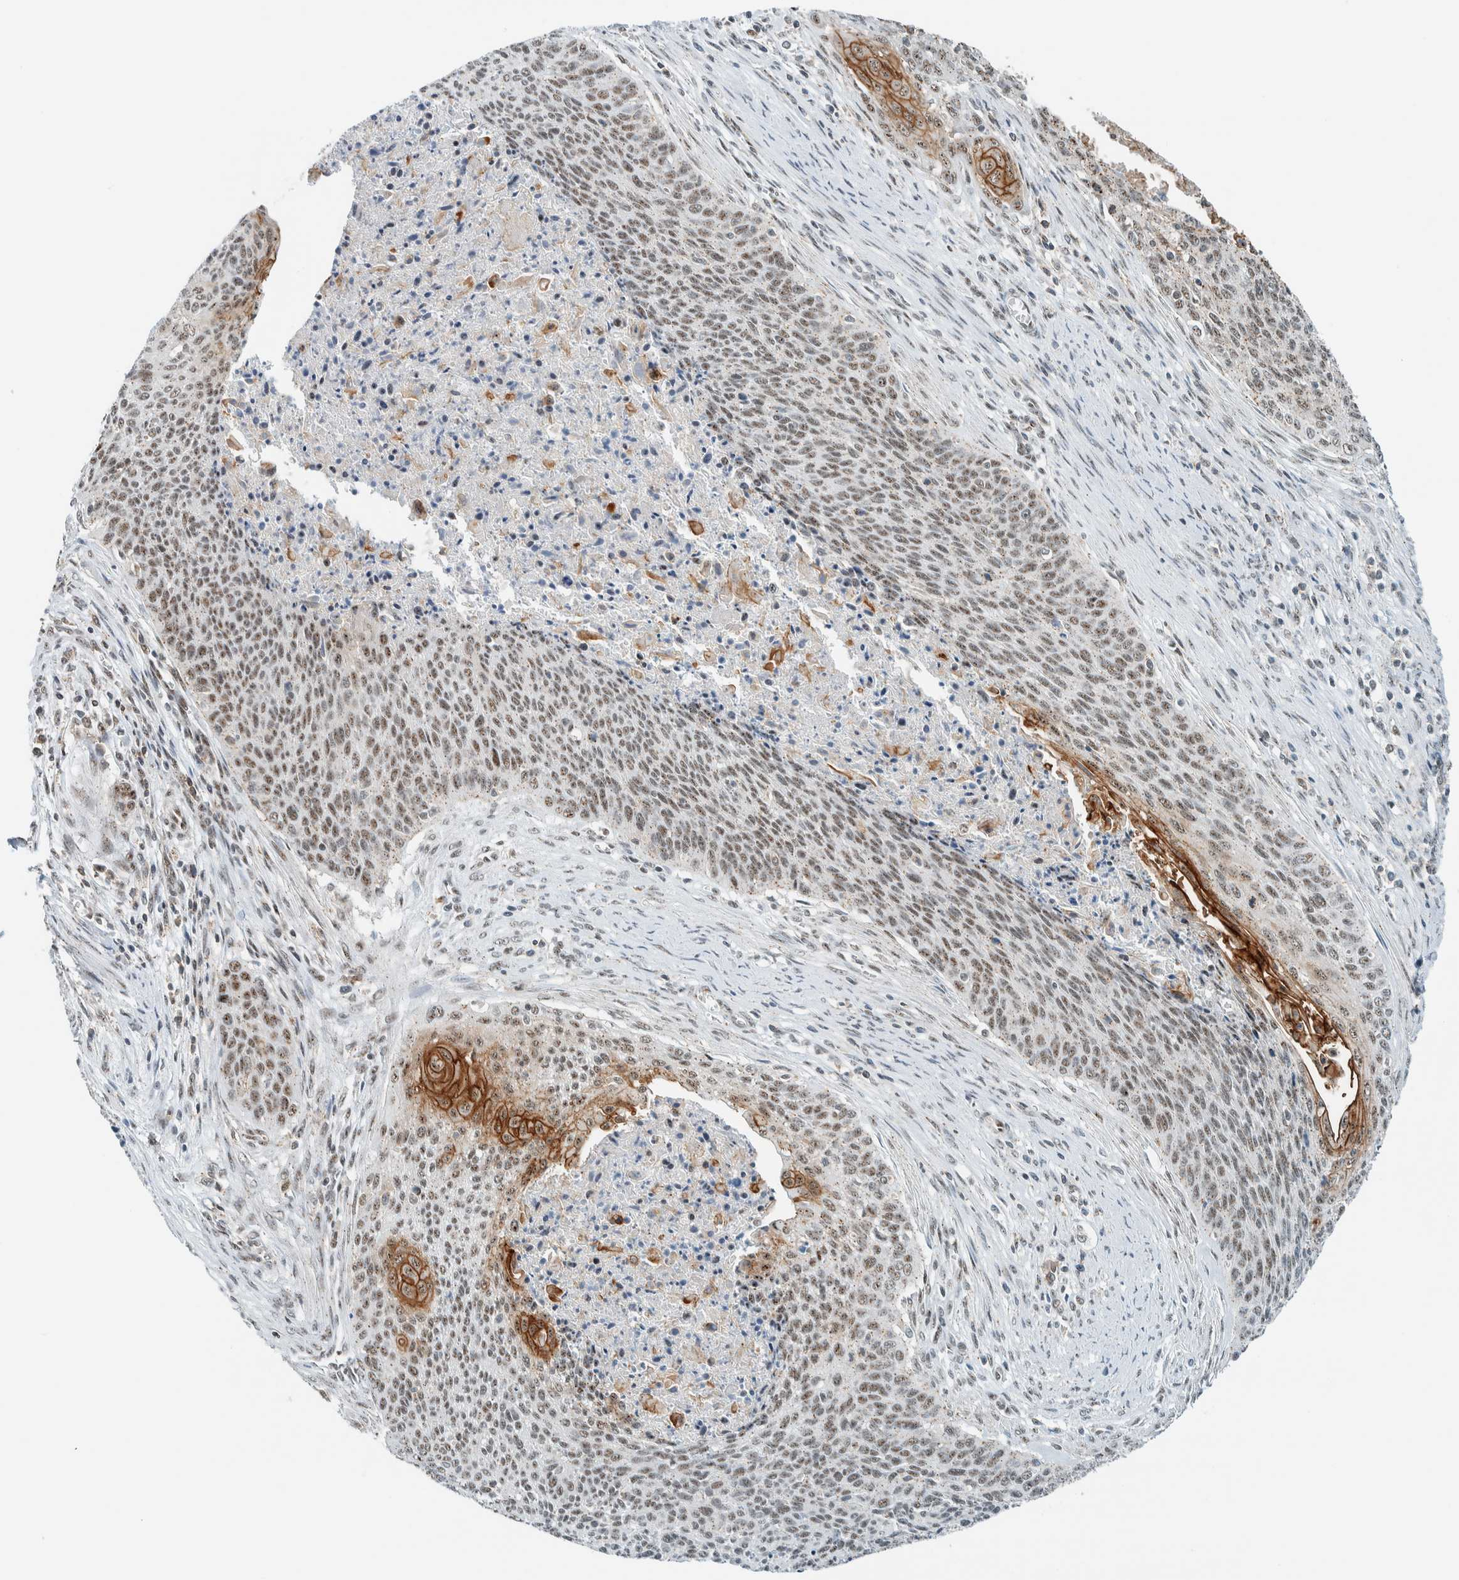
{"staining": {"intensity": "moderate", "quantity": ">75%", "location": "cytoplasmic/membranous,nuclear"}, "tissue": "cervical cancer", "cell_type": "Tumor cells", "image_type": "cancer", "snomed": [{"axis": "morphology", "description": "Squamous cell carcinoma, NOS"}, {"axis": "topography", "description": "Cervix"}], "caption": "Immunohistochemical staining of human cervical cancer demonstrates moderate cytoplasmic/membranous and nuclear protein positivity in approximately >75% of tumor cells.", "gene": "CYSRT1", "patient": {"sex": "female", "age": 55}}